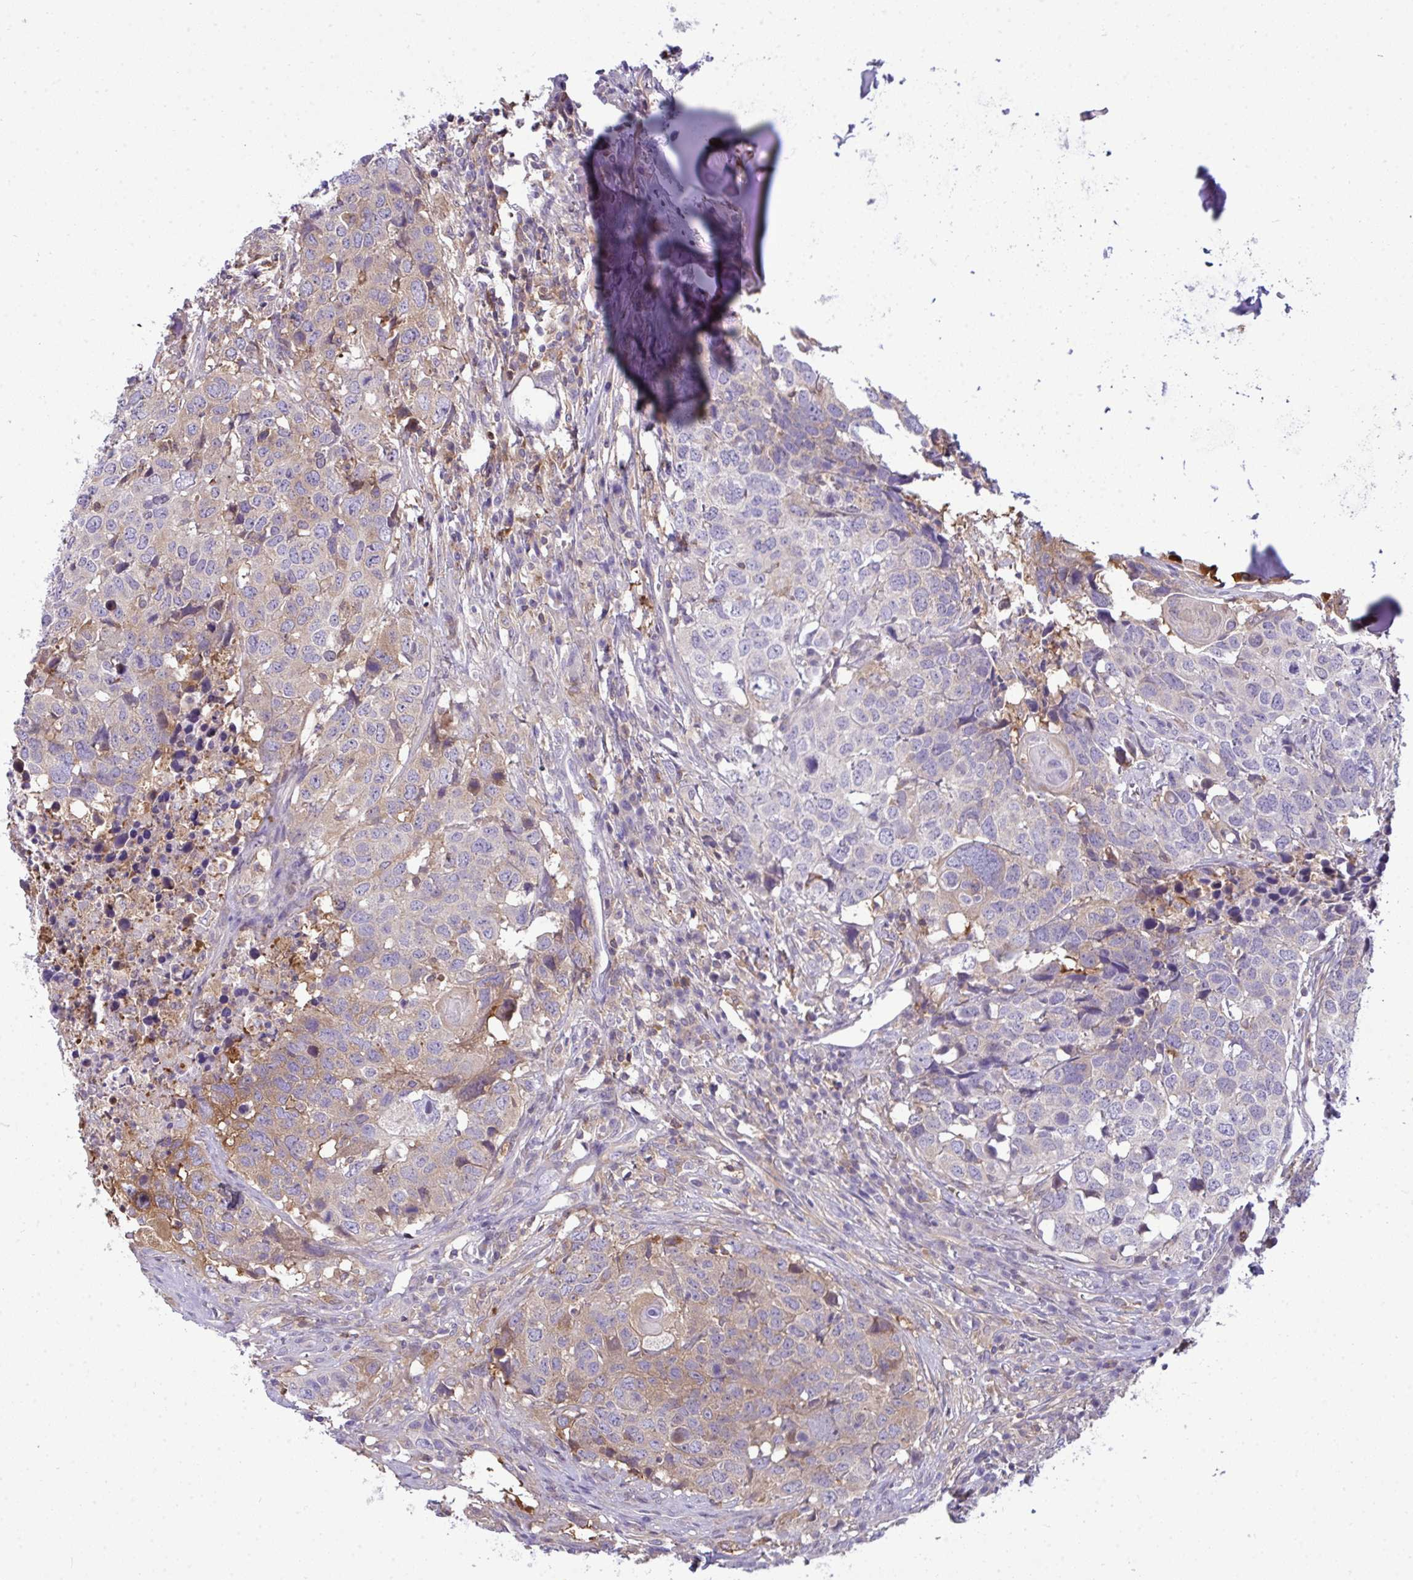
{"staining": {"intensity": "moderate", "quantity": "<25%", "location": "cytoplasmic/membranous"}, "tissue": "head and neck cancer", "cell_type": "Tumor cells", "image_type": "cancer", "snomed": [{"axis": "morphology", "description": "Normal tissue, NOS"}, {"axis": "morphology", "description": "Squamous cell carcinoma, NOS"}, {"axis": "topography", "description": "Skeletal muscle"}, {"axis": "topography", "description": "Vascular tissue"}, {"axis": "topography", "description": "Peripheral nerve tissue"}, {"axis": "topography", "description": "Head-Neck"}], "caption": "This is an image of immunohistochemistry (IHC) staining of head and neck cancer (squamous cell carcinoma), which shows moderate staining in the cytoplasmic/membranous of tumor cells.", "gene": "SLC30A6", "patient": {"sex": "male", "age": 66}}